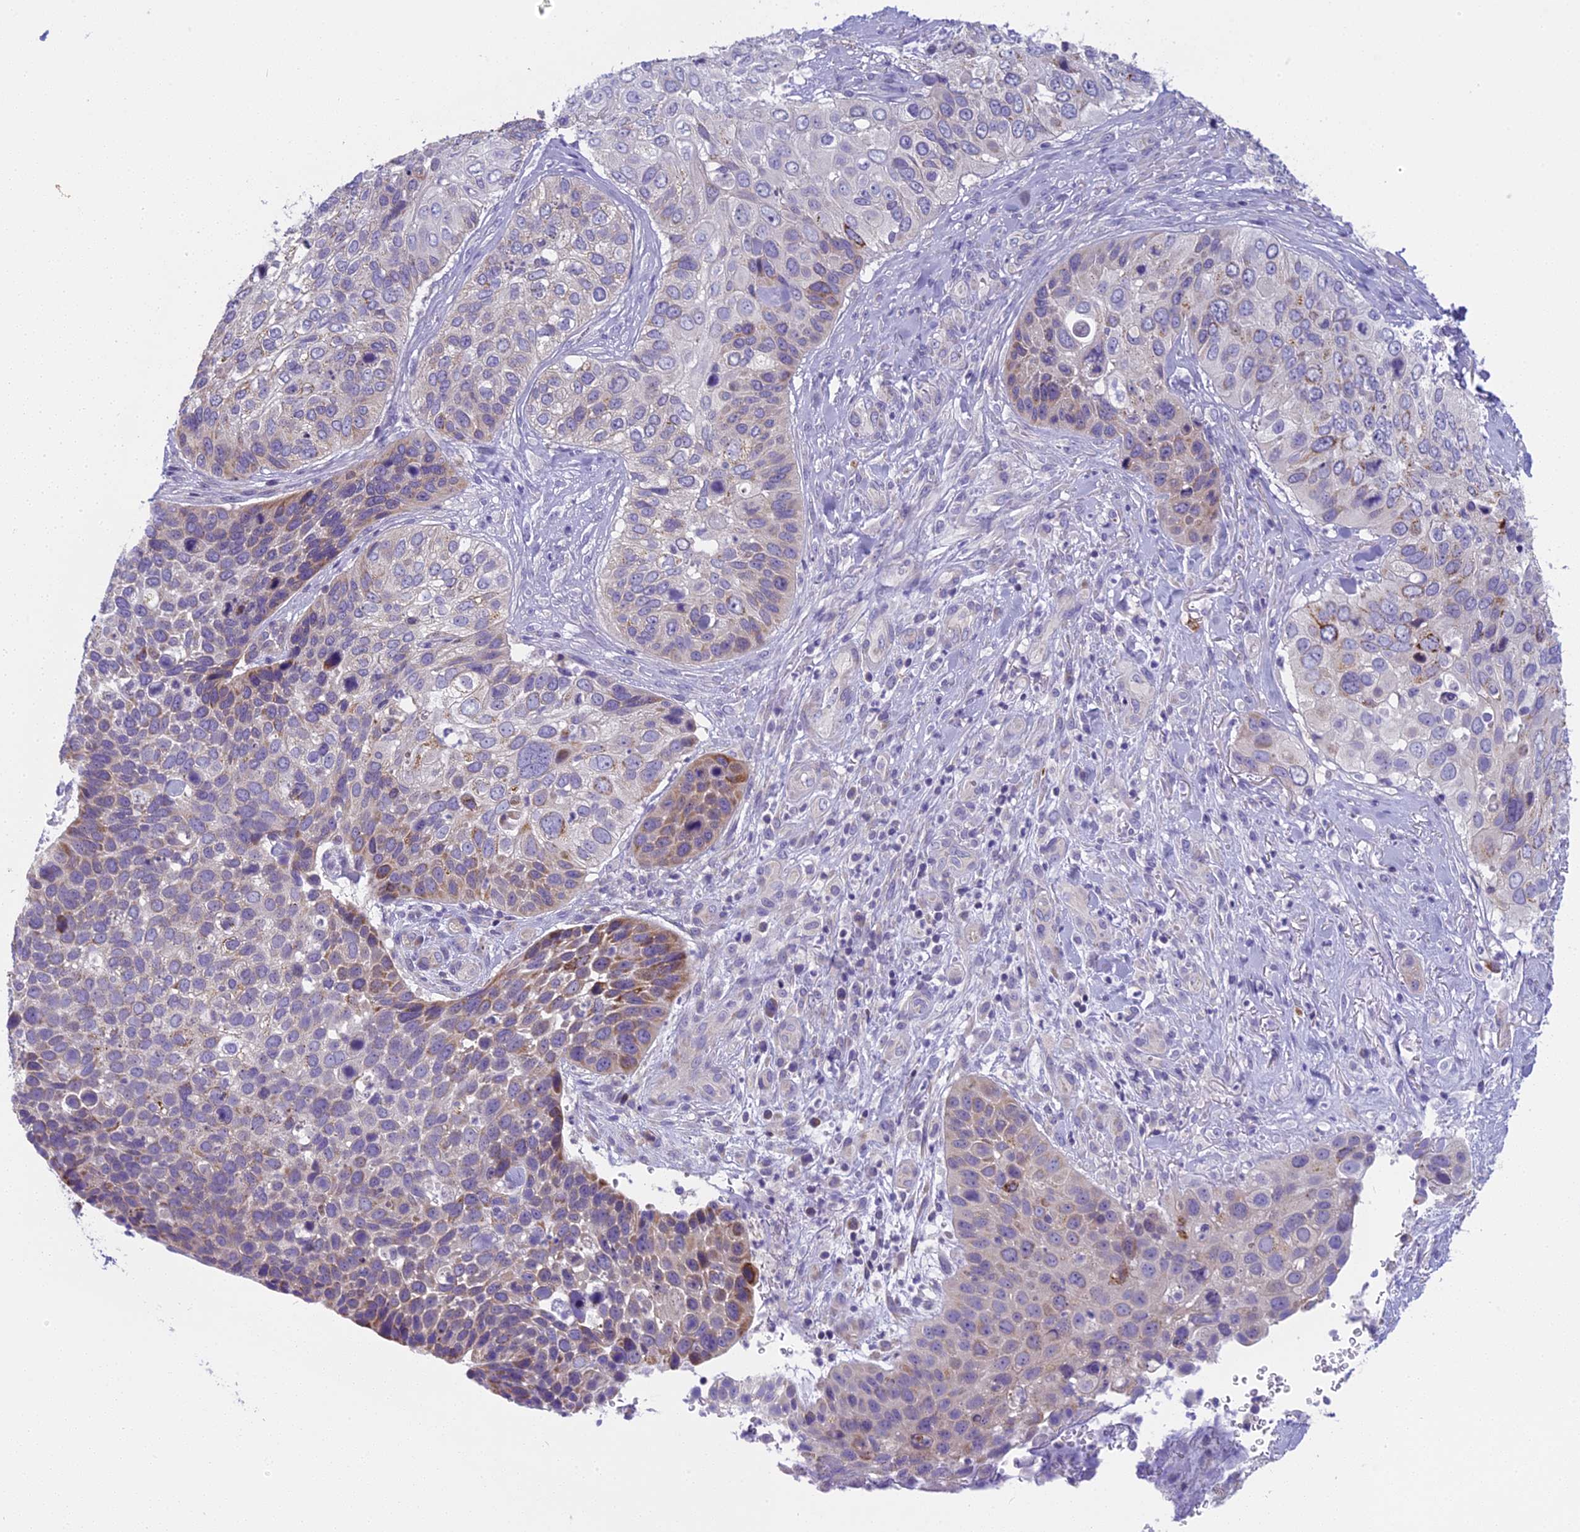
{"staining": {"intensity": "moderate", "quantity": "<25%", "location": "cytoplasmic/membranous"}, "tissue": "skin cancer", "cell_type": "Tumor cells", "image_type": "cancer", "snomed": [{"axis": "morphology", "description": "Basal cell carcinoma"}, {"axis": "topography", "description": "Skin"}], "caption": "Skin basal cell carcinoma stained with immunohistochemistry (IHC) shows moderate cytoplasmic/membranous positivity in about <25% of tumor cells.", "gene": "ARHGEF37", "patient": {"sex": "female", "age": 74}}